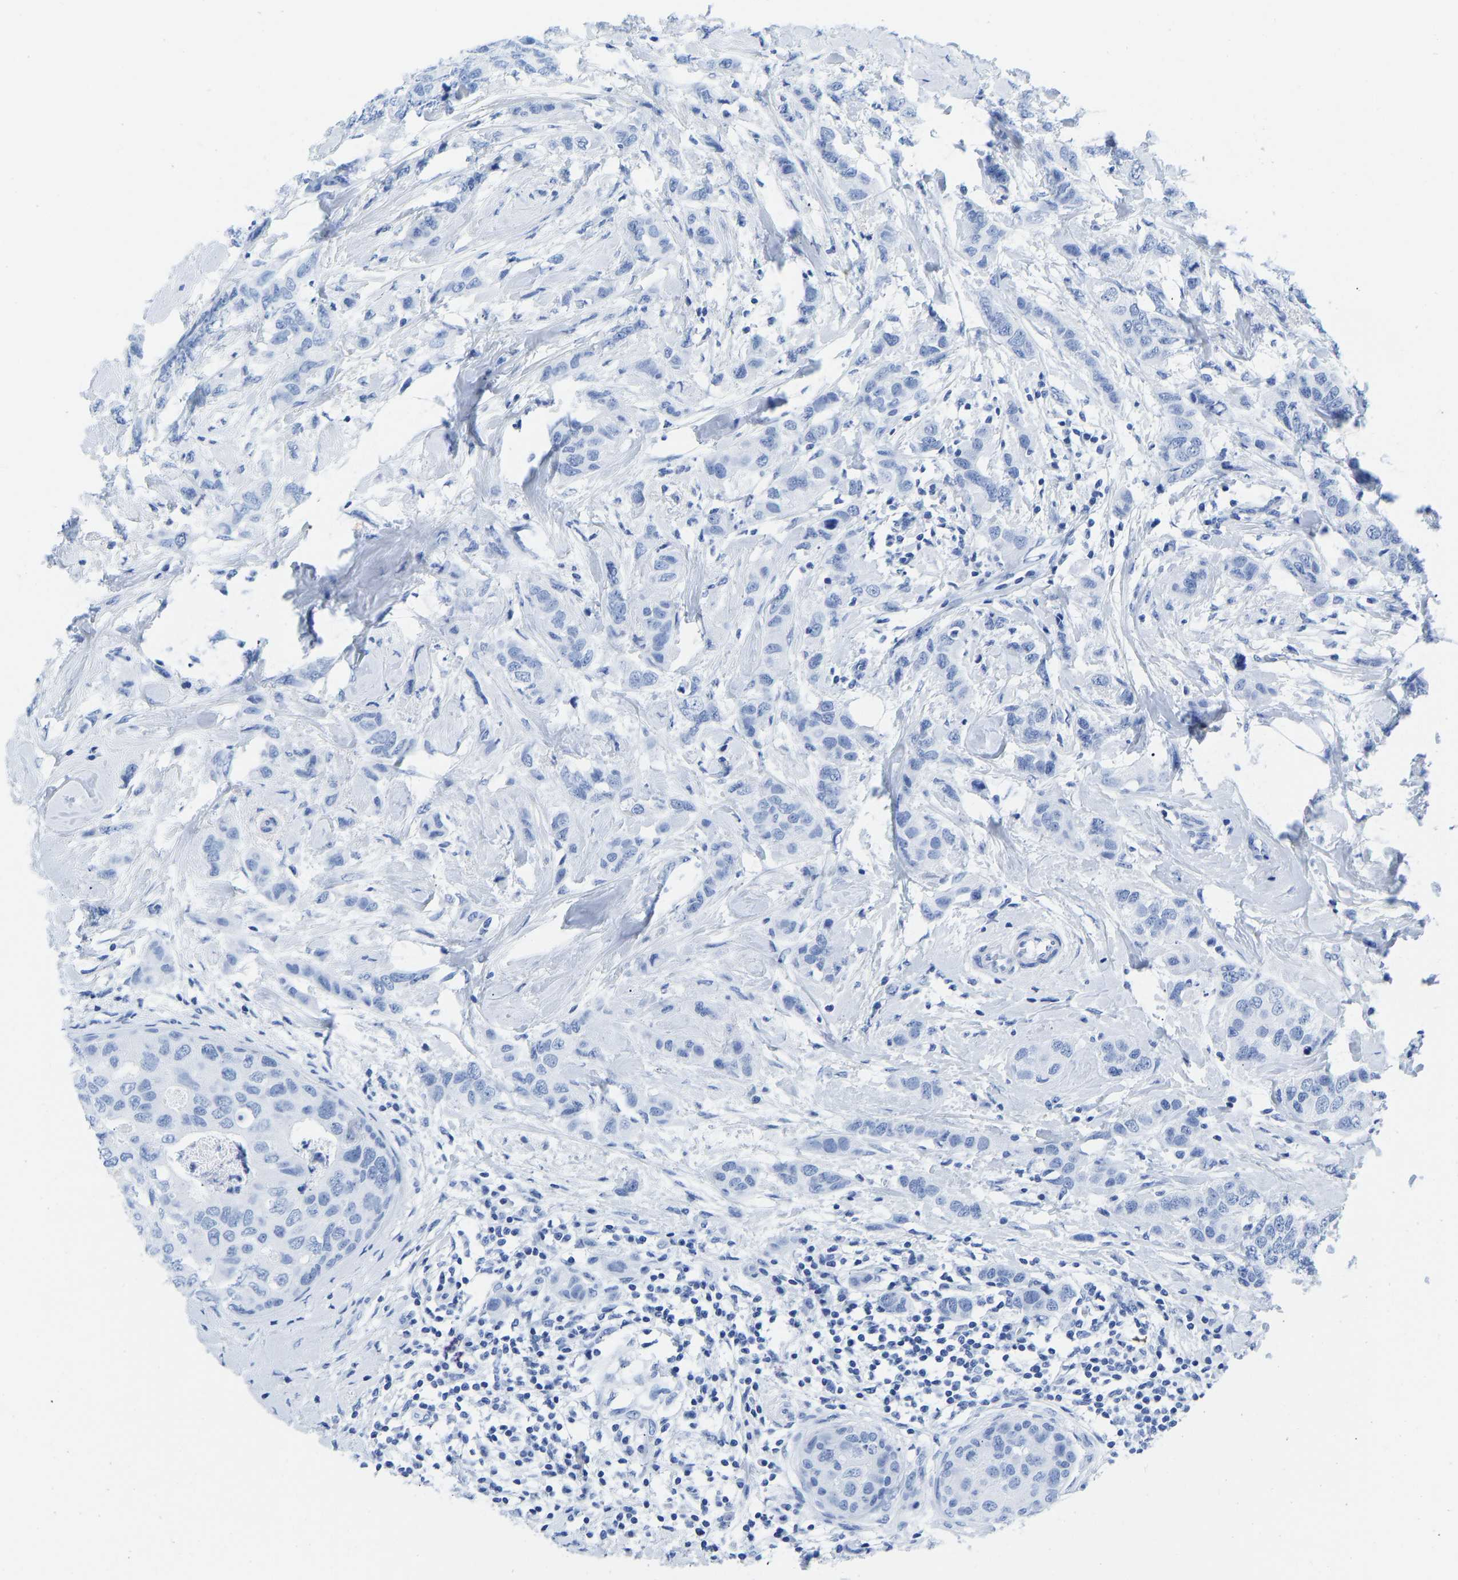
{"staining": {"intensity": "negative", "quantity": "none", "location": "none"}, "tissue": "breast cancer", "cell_type": "Tumor cells", "image_type": "cancer", "snomed": [{"axis": "morphology", "description": "Duct carcinoma"}, {"axis": "topography", "description": "Breast"}], "caption": "Immunohistochemical staining of human intraductal carcinoma (breast) reveals no significant expression in tumor cells.", "gene": "ELMO2", "patient": {"sex": "female", "age": 50}}